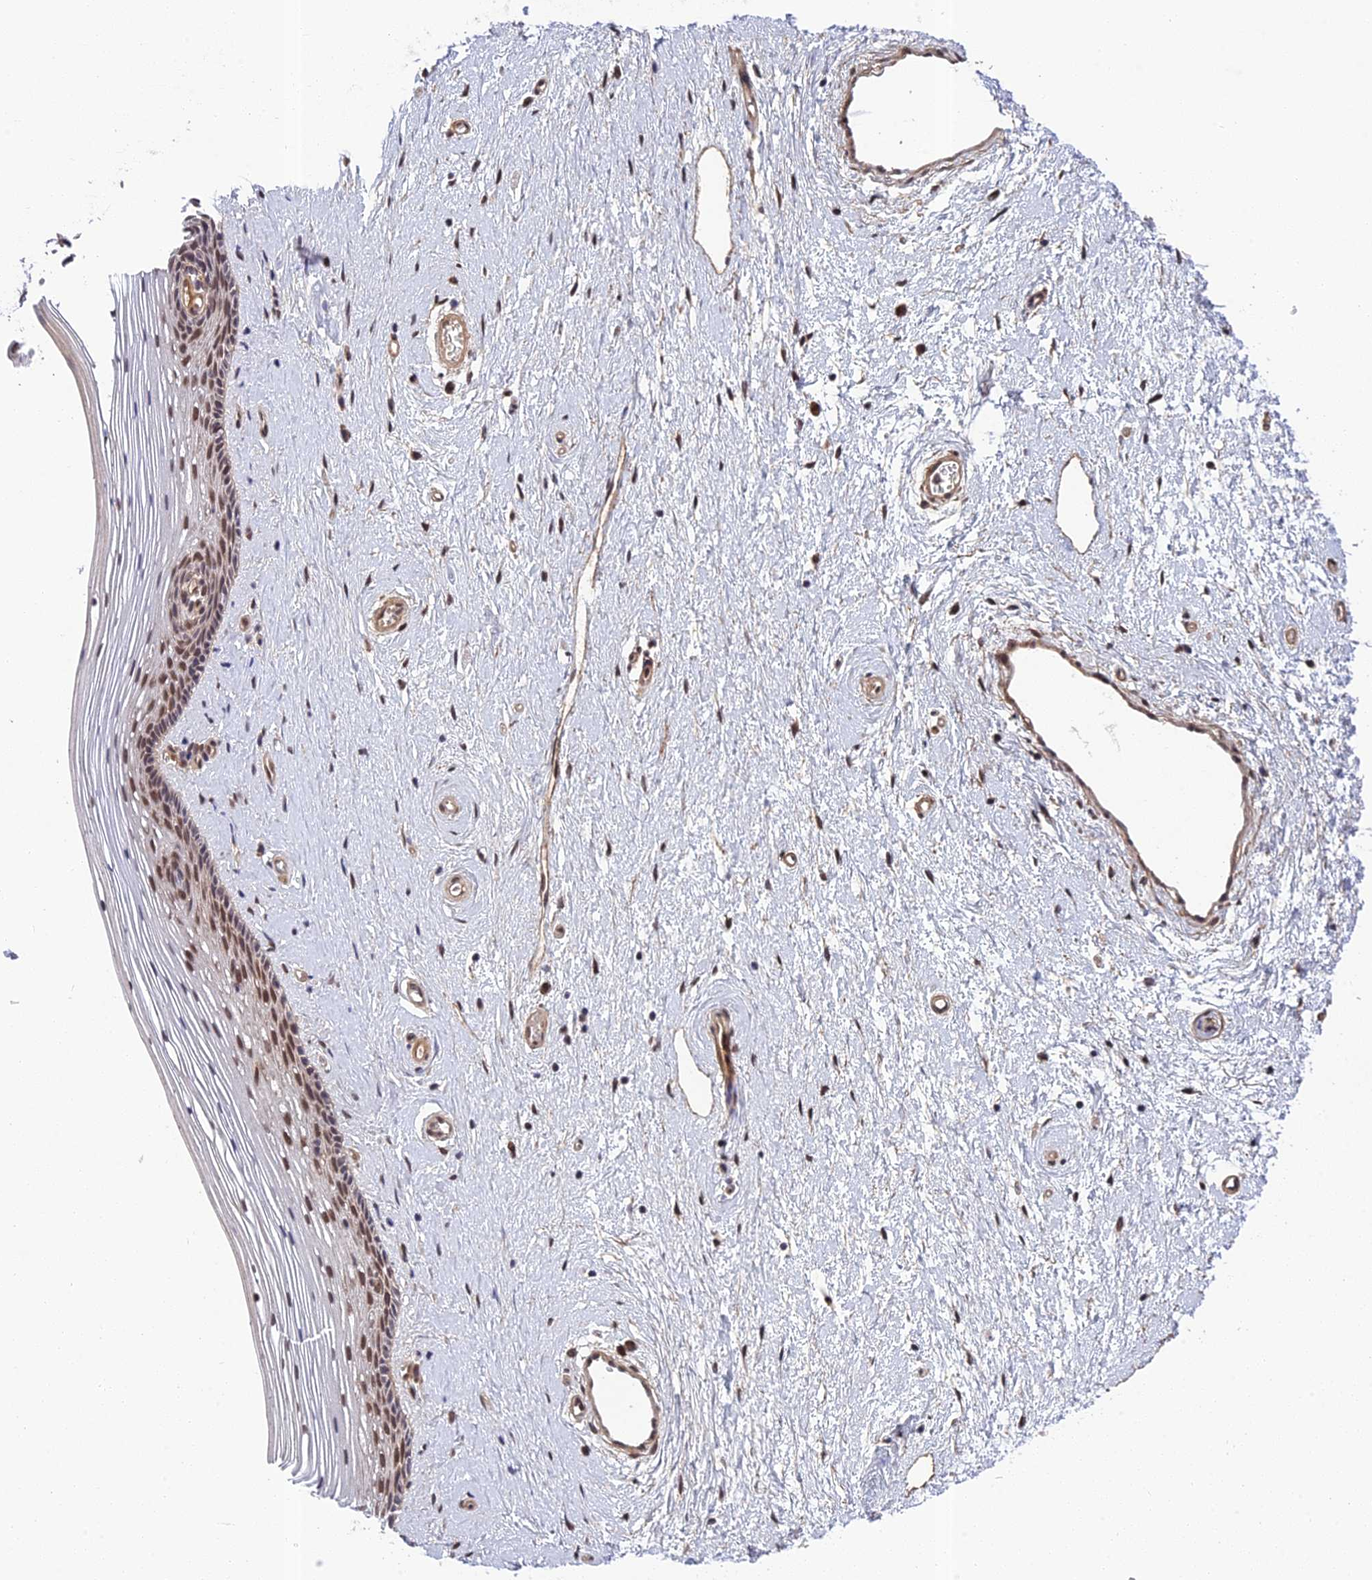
{"staining": {"intensity": "moderate", "quantity": ">75%", "location": "nuclear"}, "tissue": "vagina", "cell_type": "Squamous epithelial cells", "image_type": "normal", "snomed": [{"axis": "morphology", "description": "Normal tissue, NOS"}, {"axis": "topography", "description": "Vagina"}], "caption": "IHC of unremarkable vagina demonstrates medium levels of moderate nuclear staining in approximately >75% of squamous epithelial cells.", "gene": "REXO1", "patient": {"sex": "female", "age": 46}}